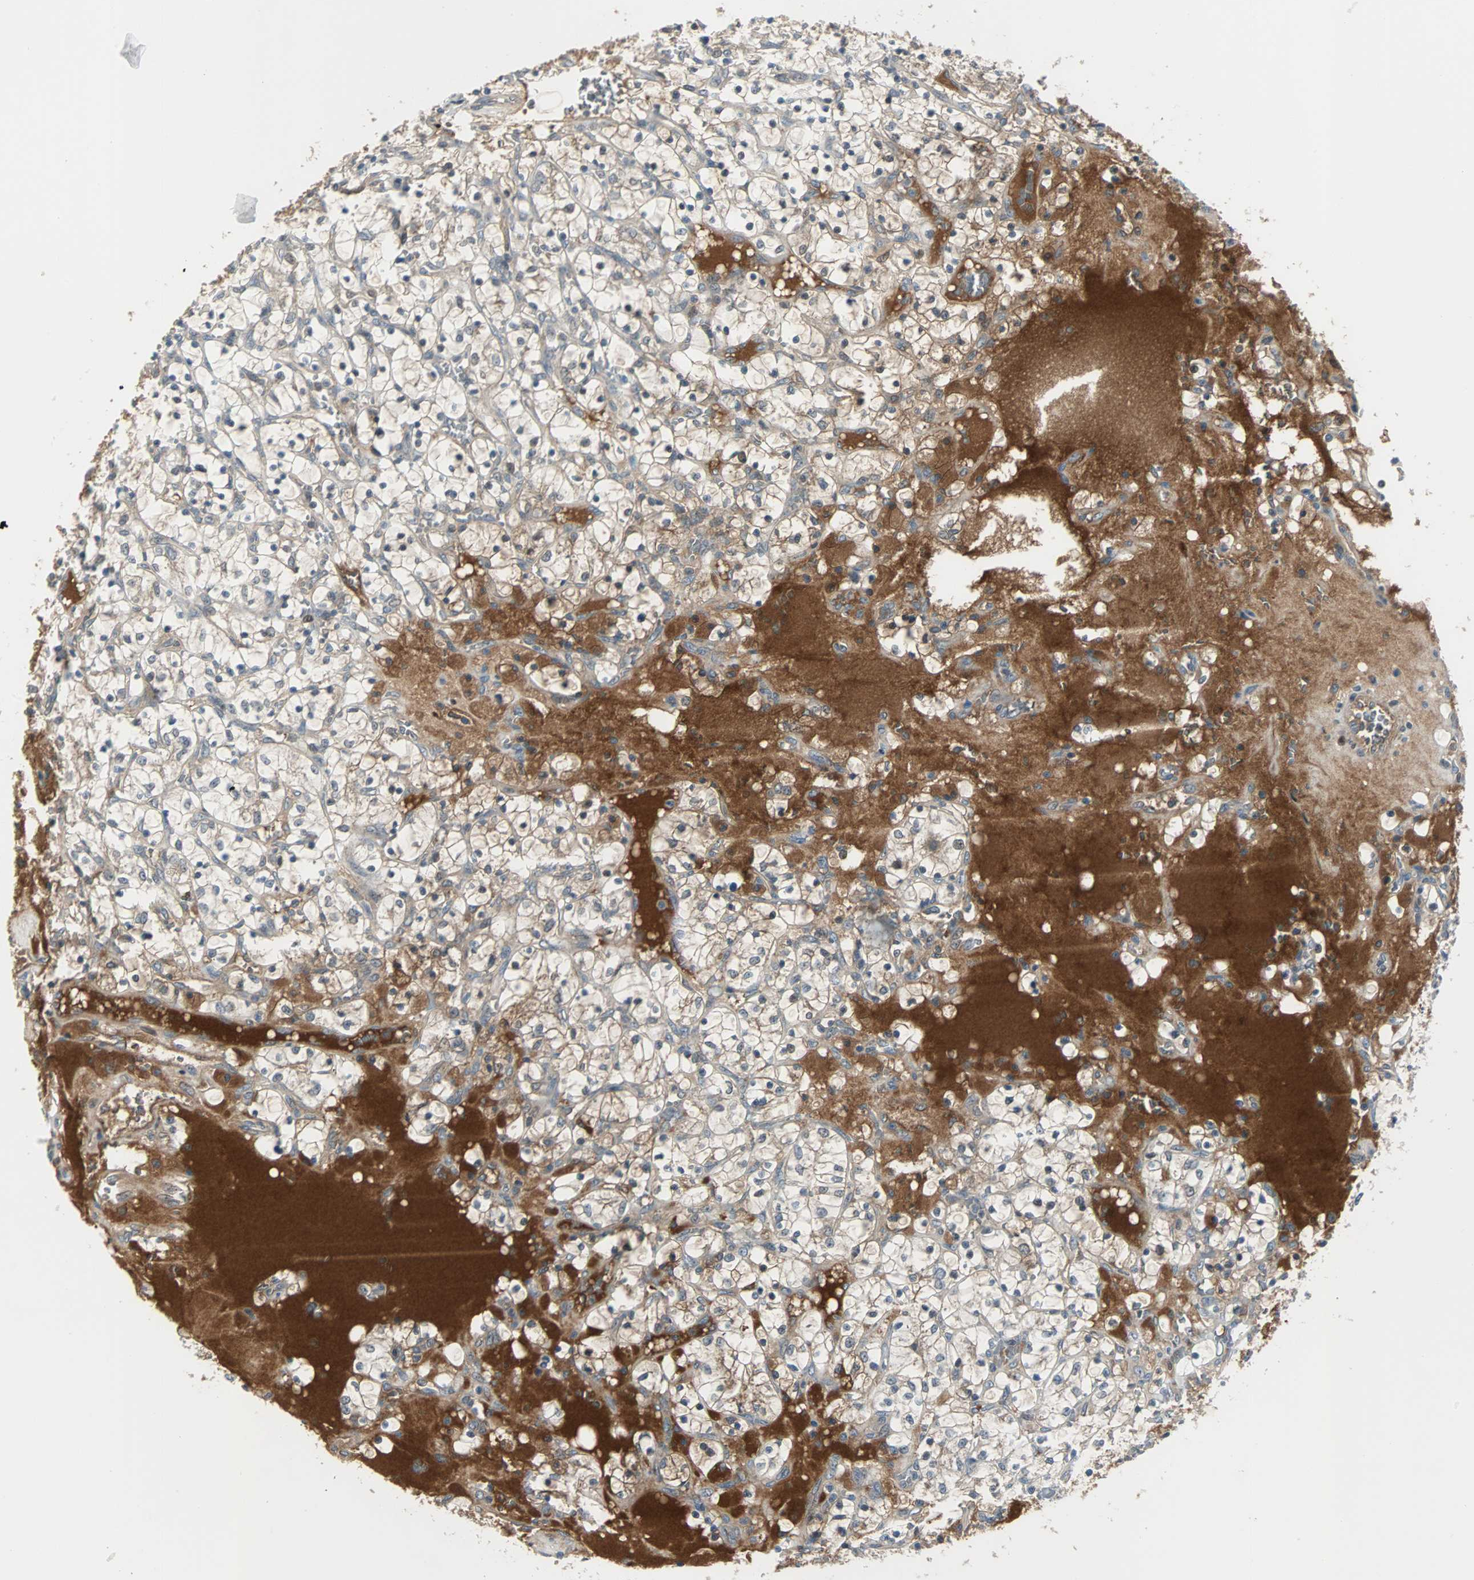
{"staining": {"intensity": "weak", "quantity": "25%-75%", "location": "cytoplasmic/membranous"}, "tissue": "renal cancer", "cell_type": "Tumor cells", "image_type": "cancer", "snomed": [{"axis": "morphology", "description": "Adenocarcinoma, NOS"}, {"axis": "topography", "description": "Kidney"}], "caption": "Renal adenocarcinoma stained with a protein marker shows weak staining in tumor cells.", "gene": "FHL2", "patient": {"sex": "female", "age": 69}}